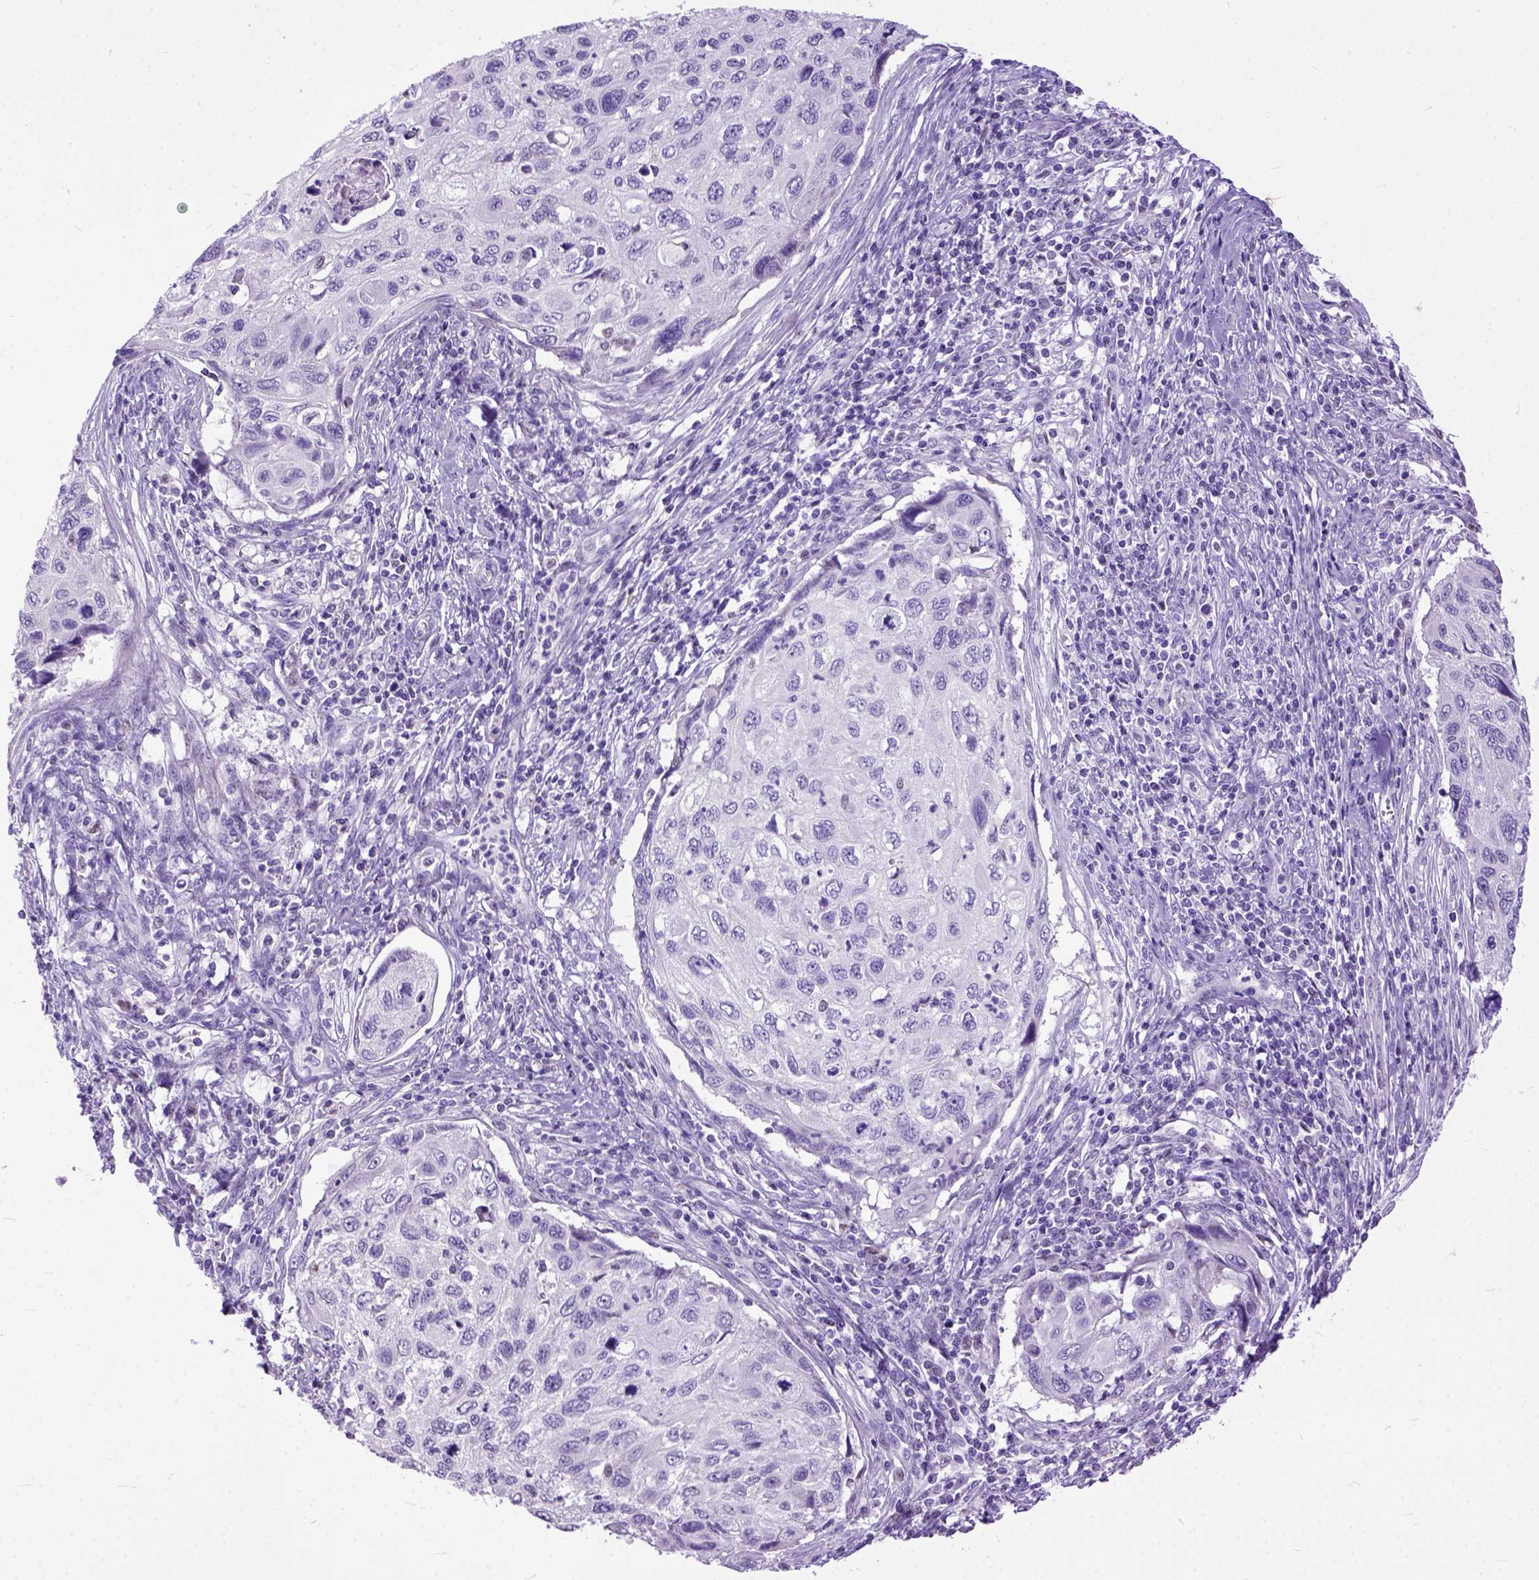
{"staining": {"intensity": "negative", "quantity": "none", "location": "none"}, "tissue": "cervical cancer", "cell_type": "Tumor cells", "image_type": "cancer", "snomed": [{"axis": "morphology", "description": "Squamous cell carcinoma, NOS"}, {"axis": "topography", "description": "Cervix"}], "caption": "Immunohistochemistry (IHC) histopathology image of human cervical cancer stained for a protein (brown), which exhibits no staining in tumor cells.", "gene": "CRB1", "patient": {"sex": "female", "age": 70}}